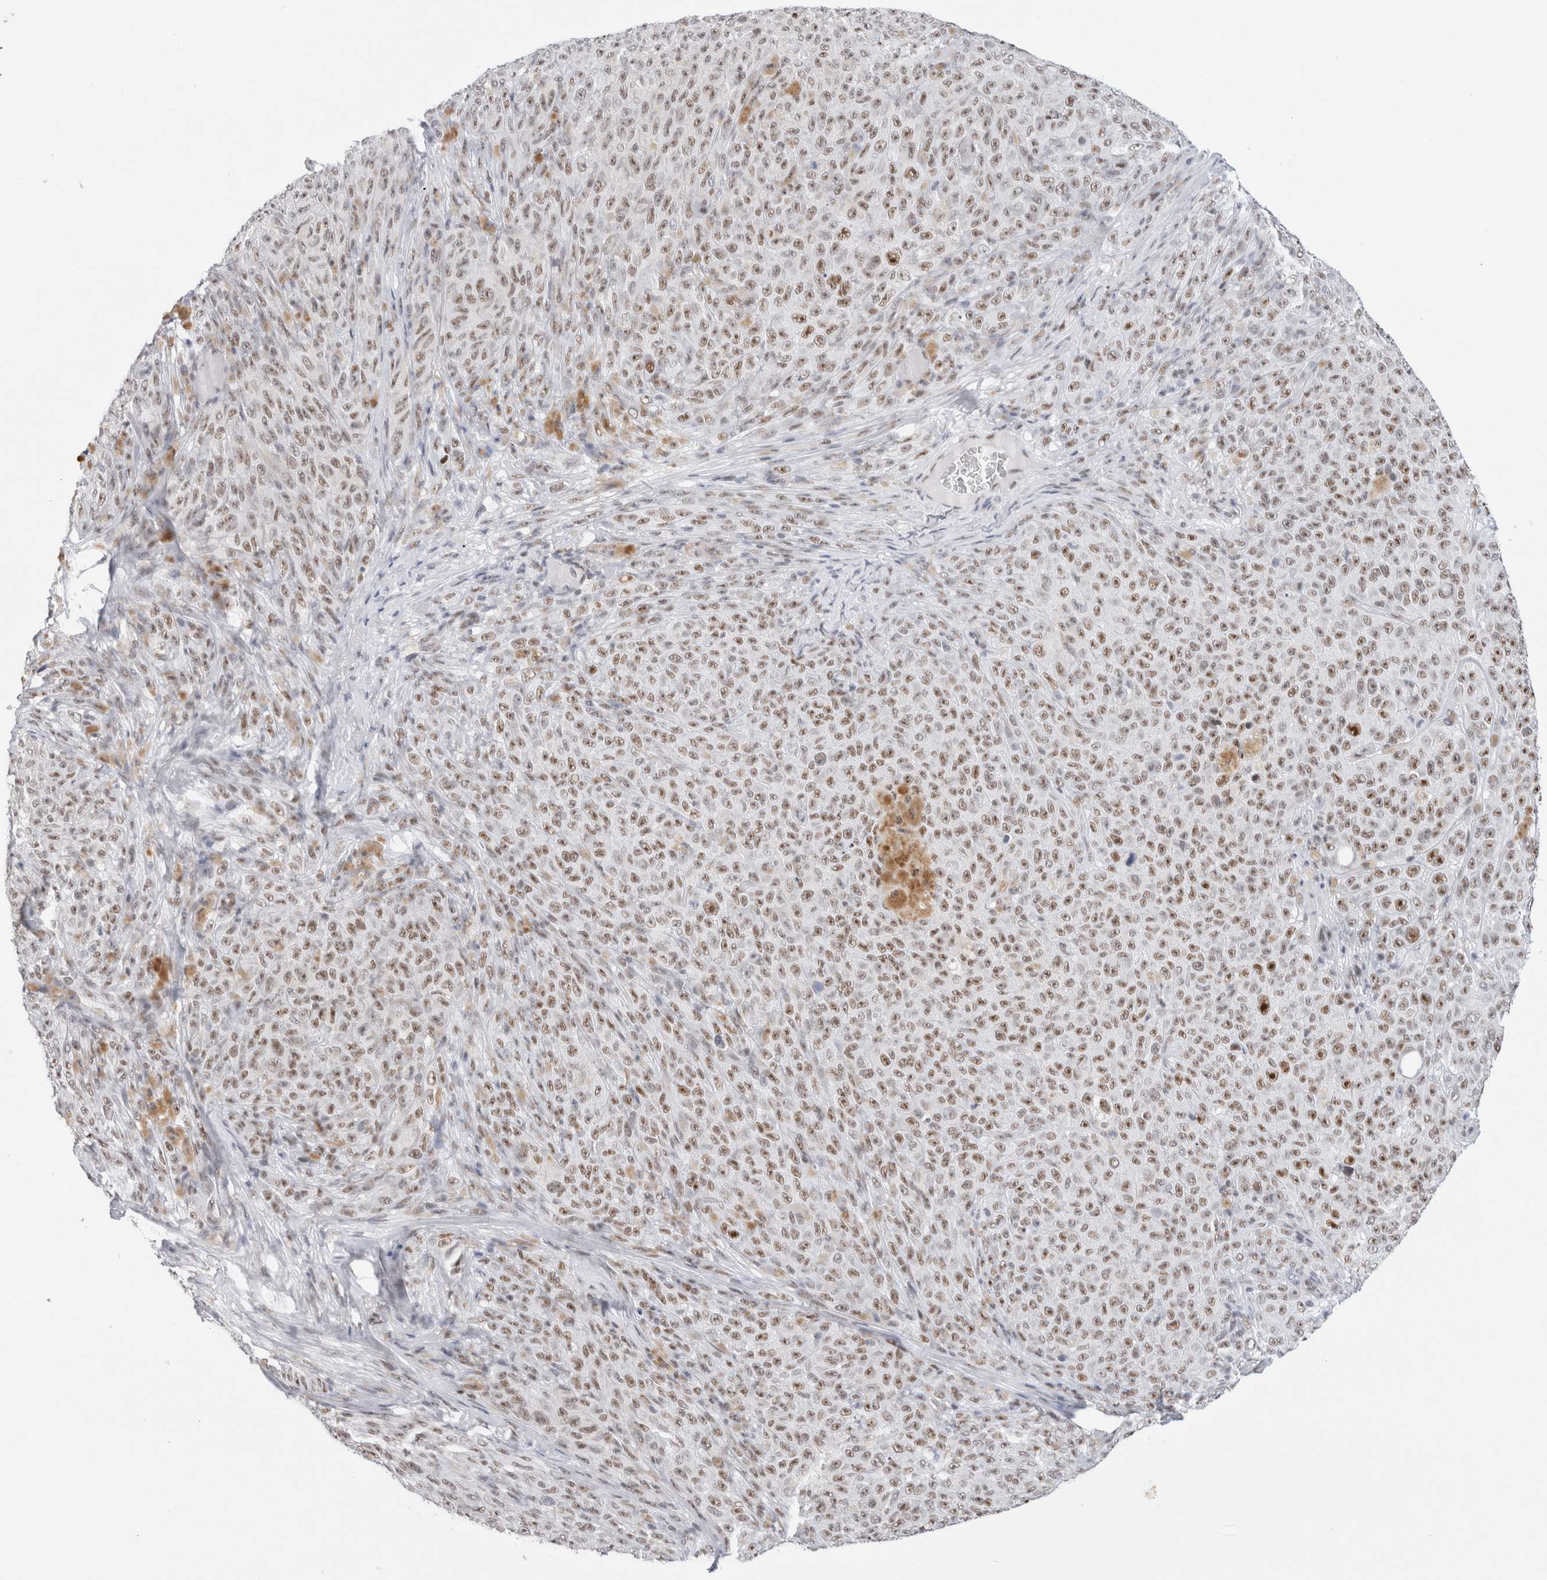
{"staining": {"intensity": "moderate", "quantity": ">75%", "location": "nuclear"}, "tissue": "melanoma", "cell_type": "Tumor cells", "image_type": "cancer", "snomed": [{"axis": "morphology", "description": "Malignant melanoma, NOS"}, {"axis": "topography", "description": "Skin"}], "caption": "Brown immunohistochemical staining in malignant melanoma demonstrates moderate nuclear expression in approximately >75% of tumor cells.", "gene": "COPS7A", "patient": {"sex": "female", "age": 82}}